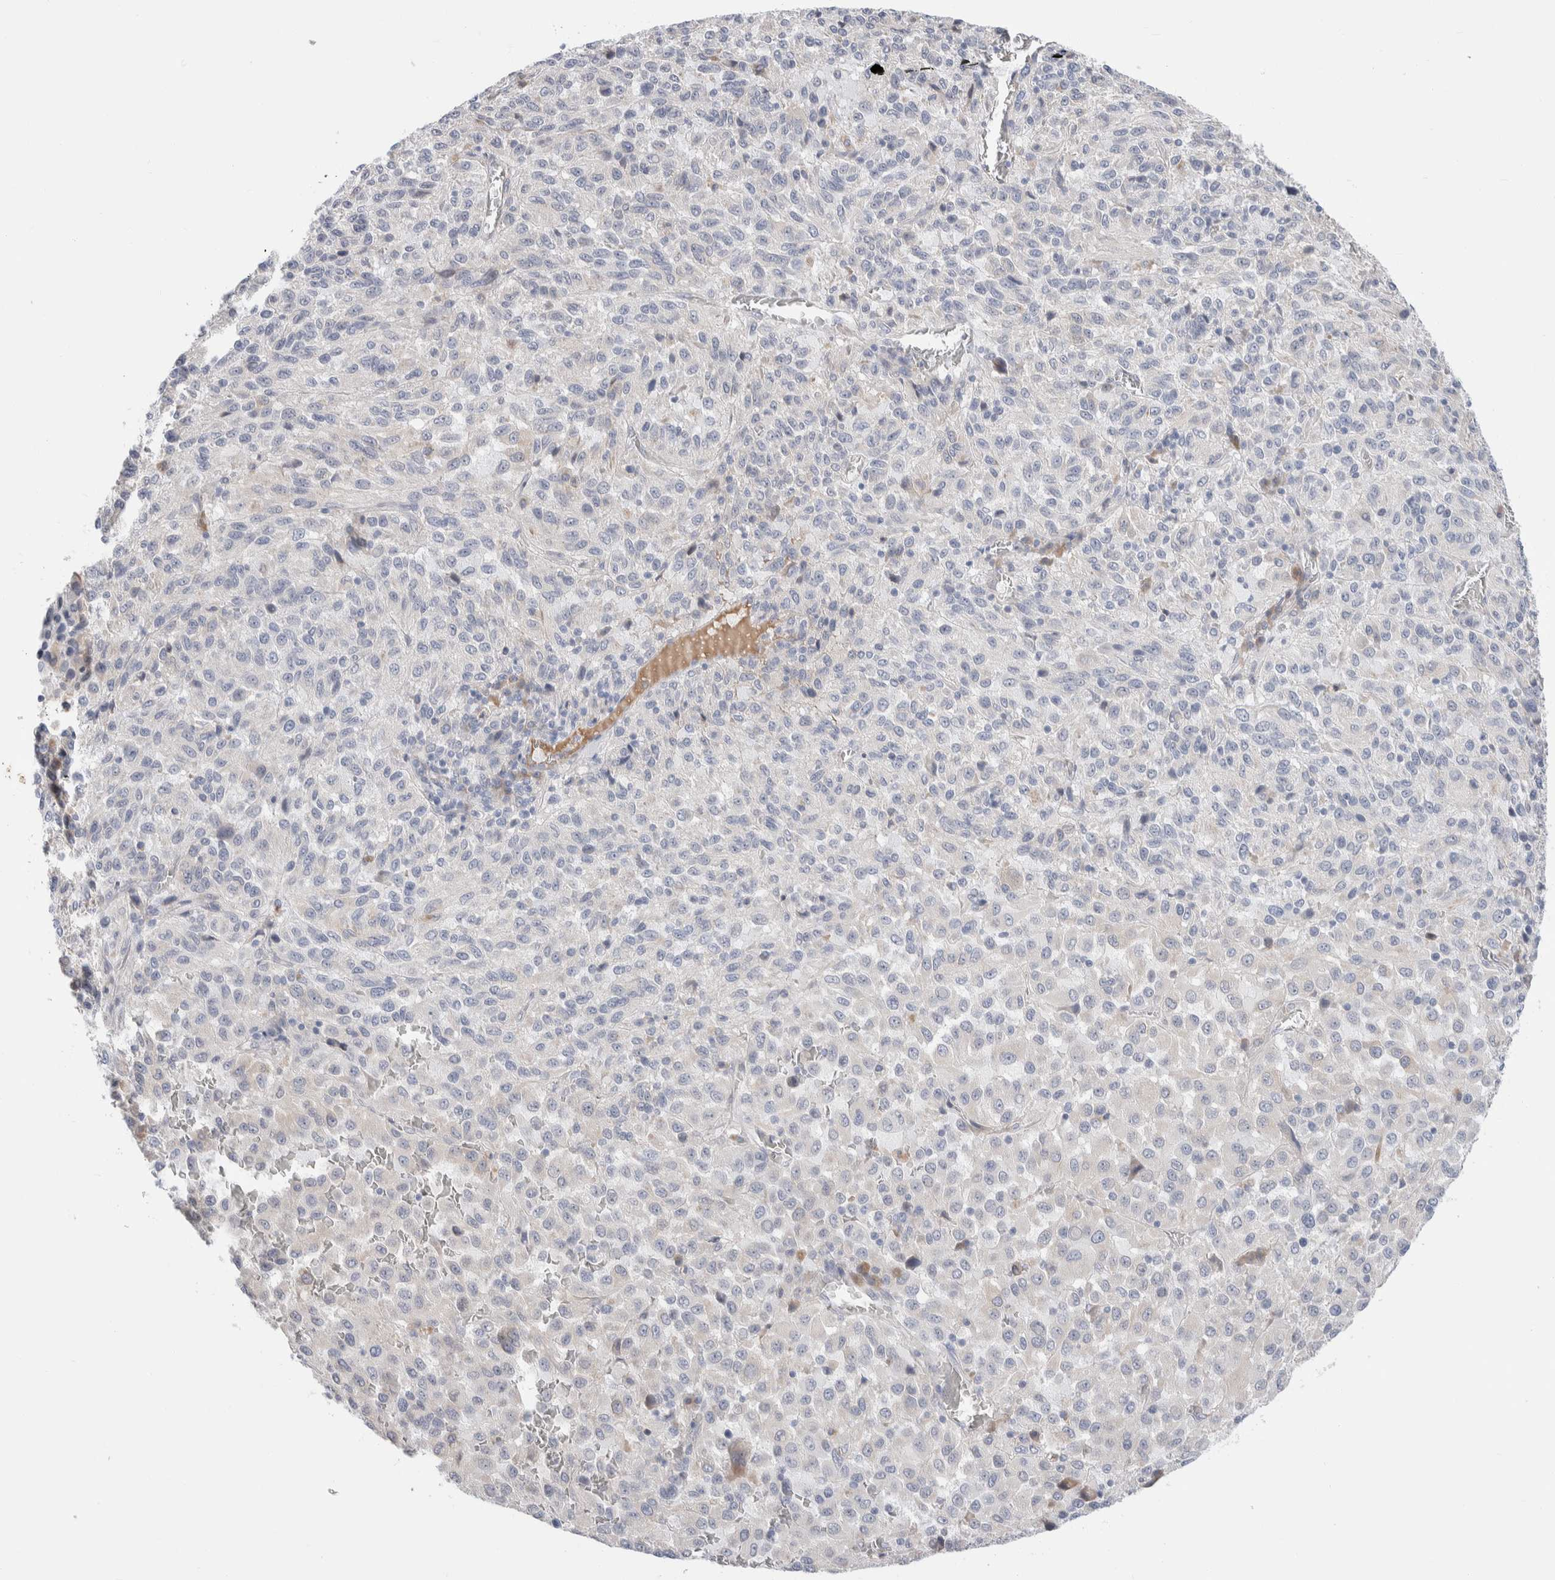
{"staining": {"intensity": "negative", "quantity": "none", "location": "none"}, "tissue": "melanoma", "cell_type": "Tumor cells", "image_type": "cancer", "snomed": [{"axis": "morphology", "description": "Malignant melanoma, Metastatic site"}, {"axis": "topography", "description": "Lung"}], "caption": "This micrograph is of melanoma stained with immunohistochemistry (IHC) to label a protein in brown with the nuclei are counter-stained blue. There is no expression in tumor cells.", "gene": "RUSF1", "patient": {"sex": "male", "age": 64}}